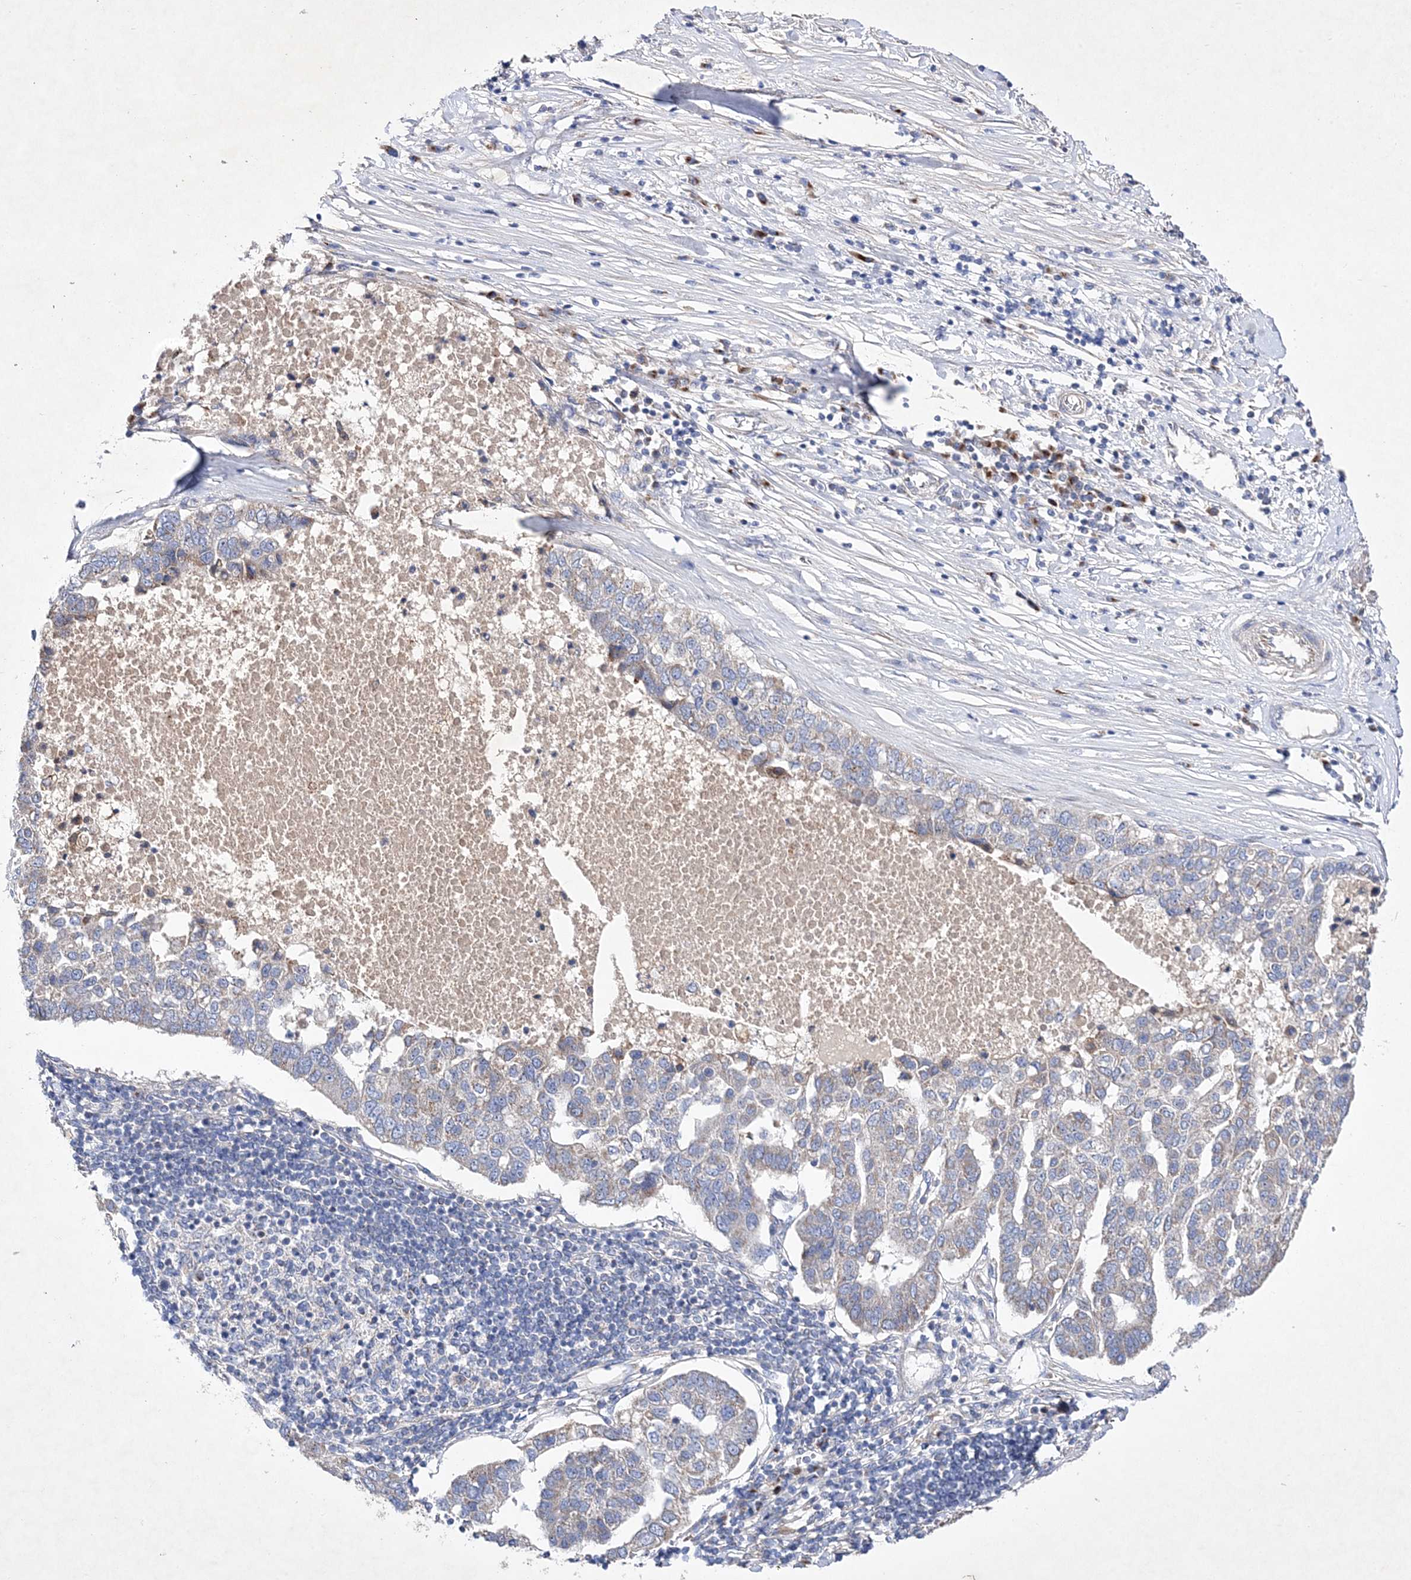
{"staining": {"intensity": "weak", "quantity": "<25%", "location": "cytoplasmic/membranous"}, "tissue": "pancreatic cancer", "cell_type": "Tumor cells", "image_type": "cancer", "snomed": [{"axis": "morphology", "description": "Adenocarcinoma, NOS"}, {"axis": "topography", "description": "Pancreas"}], "caption": "Tumor cells show no significant protein expression in pancreatic adenocarcinoma.", "gene": "METTL8", "patient": {"sex": "female", "age": 61}}